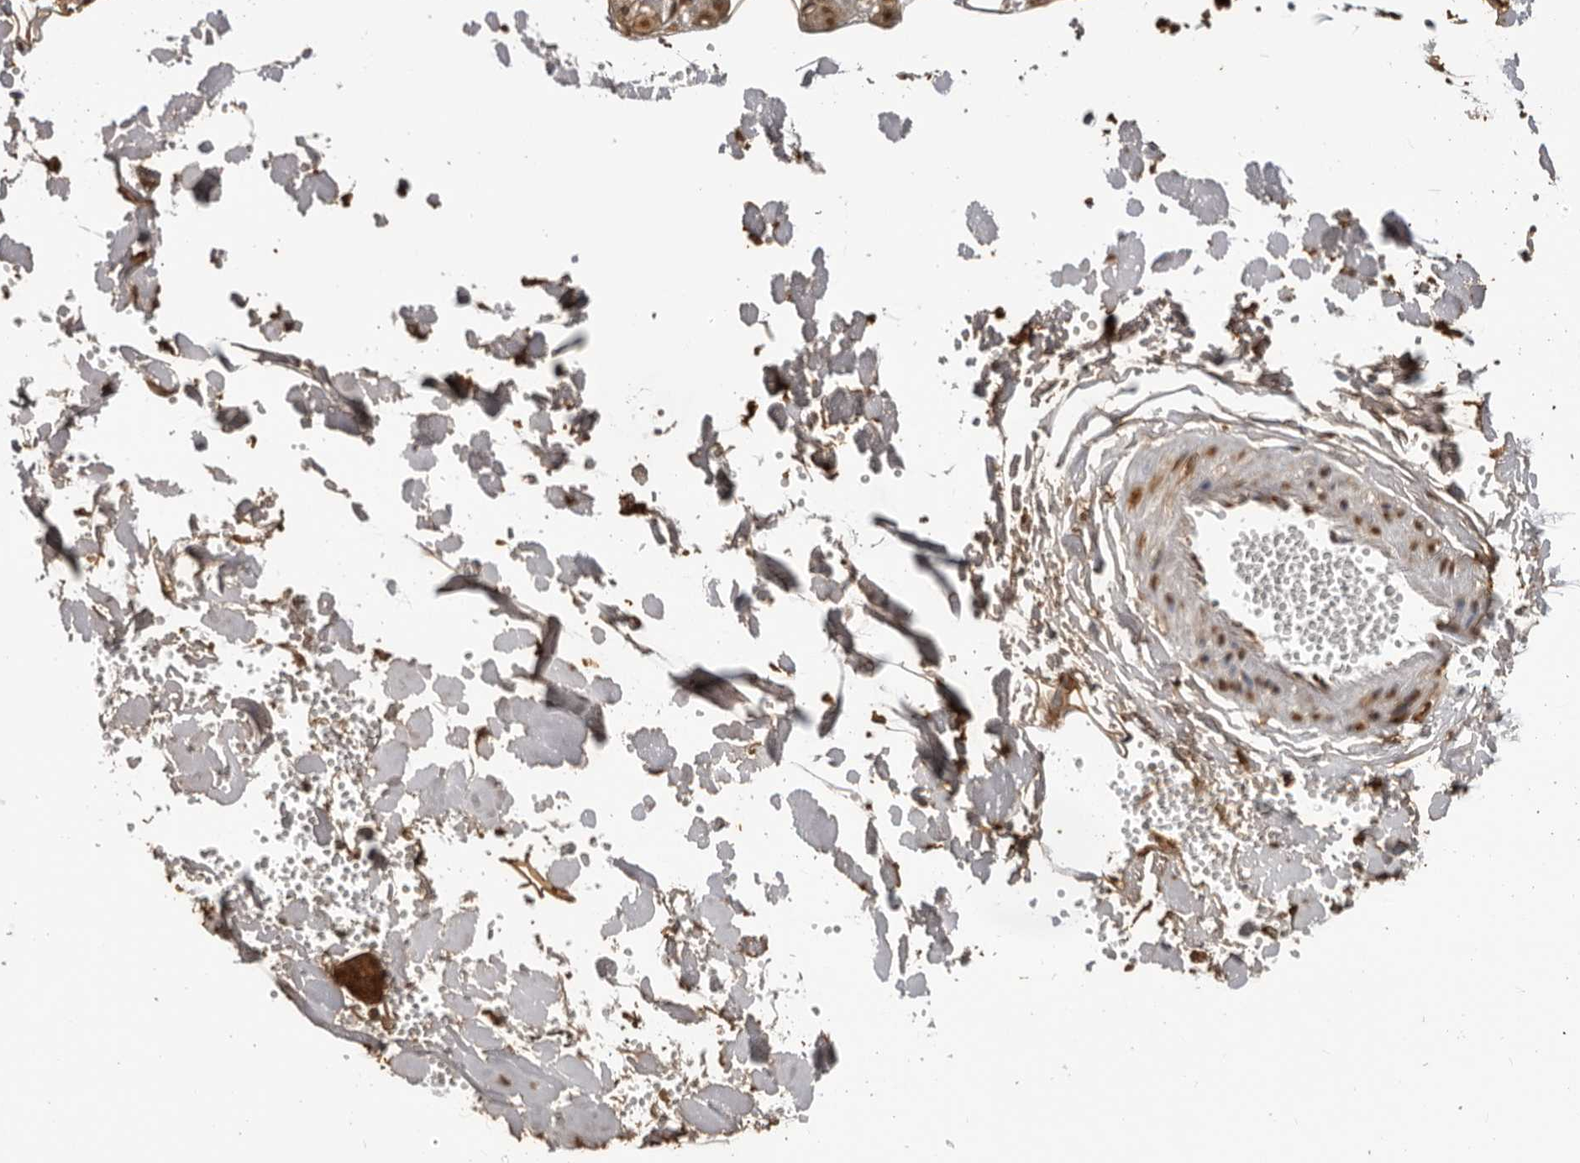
{"staining": {"intensity": "strong", "quantity": ">75%", "location": "cytoplasmic/membranous,nuclear"}, "tissue": "salivary gland", "cell_type": "Glandular cells", "image_type": "normal", "snomed": [{"axis": "morphology", "description": "Normal tissue, NOS"}, {"axis": "topography", "description": "Salivary gland"}], "caption": "A brown stain highlights strong cytoplasmic/membranous,nuclear staining of a protein in glandular cells of normal salivary gland.", "gene": "ZFP91", "patient": {"sex": "male", "age": 62}}